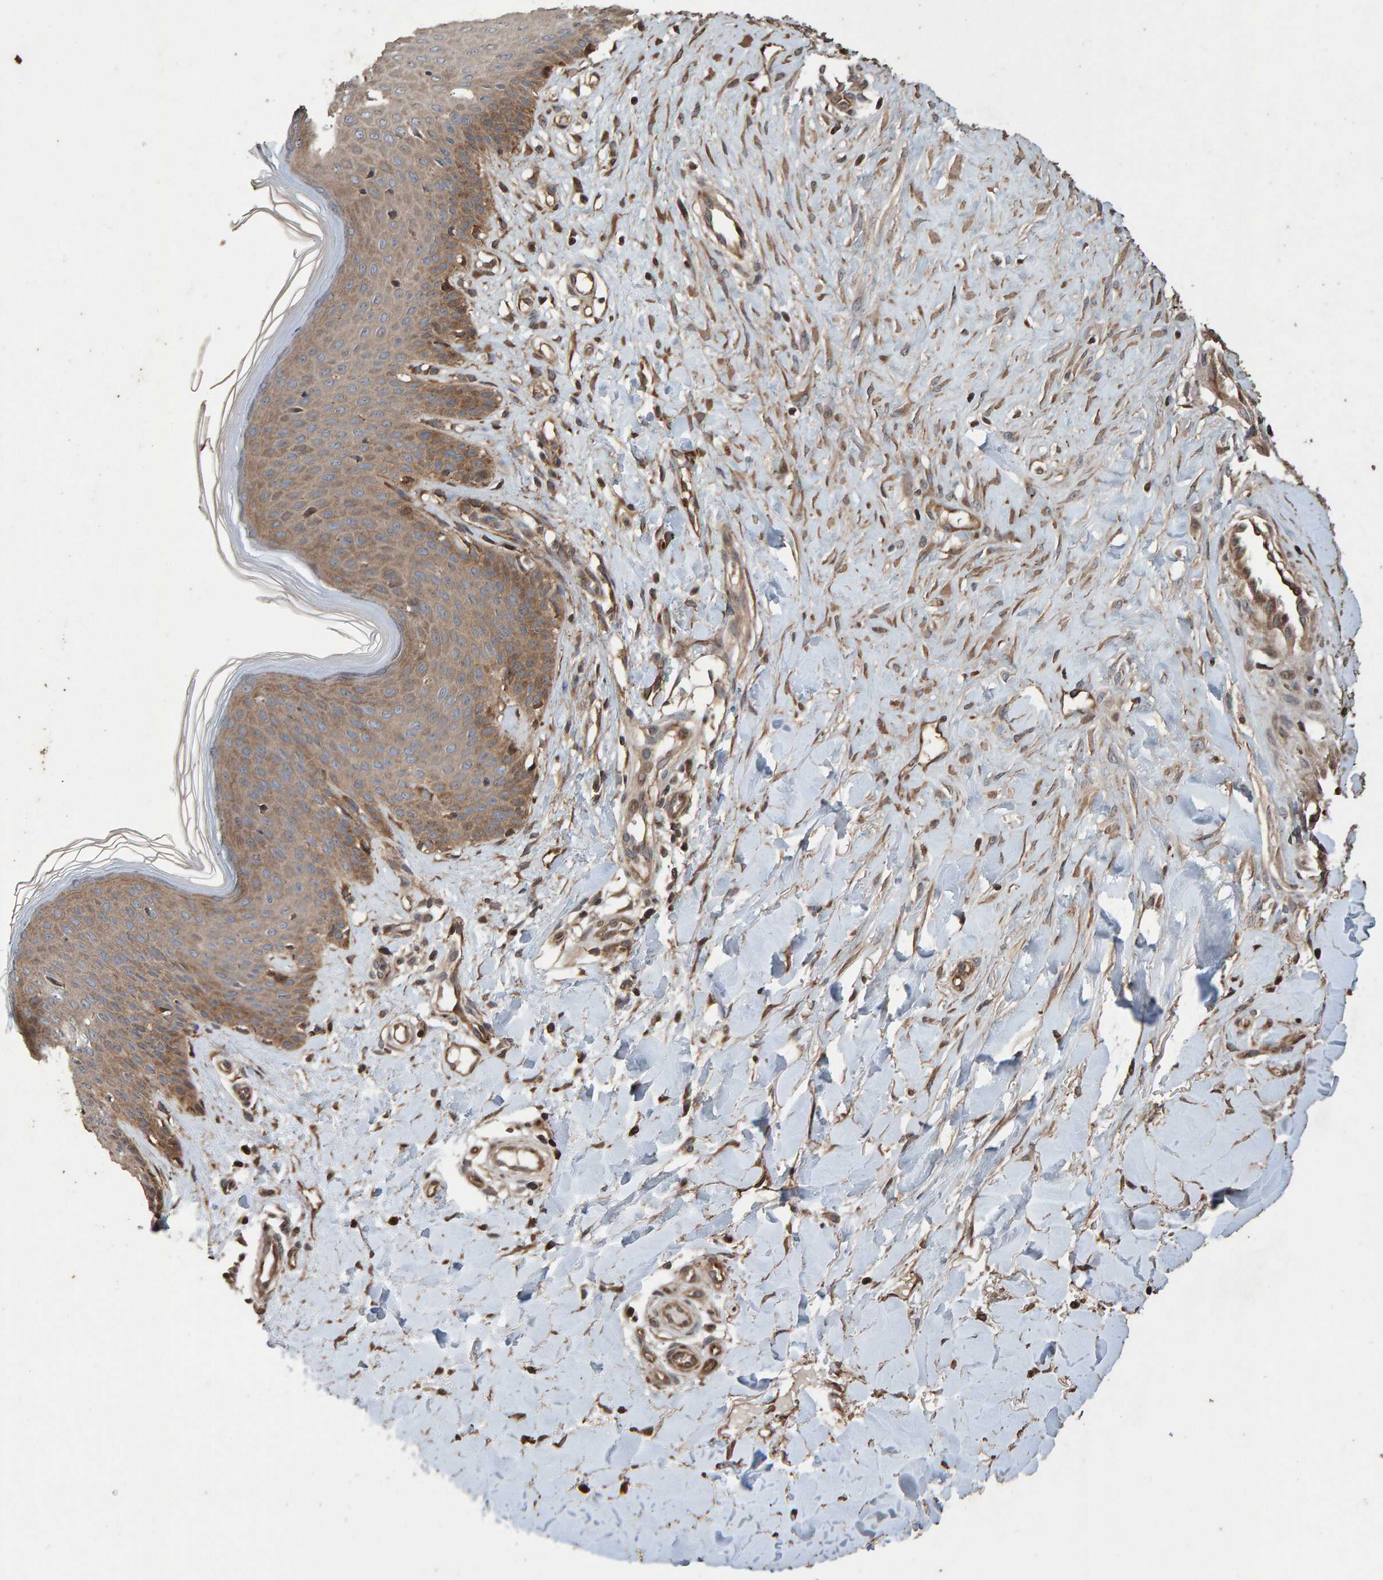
{"staining": {"intensity": "strong", "quantity": ">75%", "location": "cytoplasmic/membranous"}, "tissue": "skin", "cell_type": "Fibroblasts", "image_type": "normal", "snomed": [{"axis": "morphology", "description": "Normal tissue, NOS"}, {"axis": "topography", "description": "Skin"}], "caption": "Protein staining shows strong cytoplasmic/membranous staining in approximately >75% of fibroblasts in normal skin.", "gene": "OSBP2", "patient": {"sex": "male", "age": 41}}